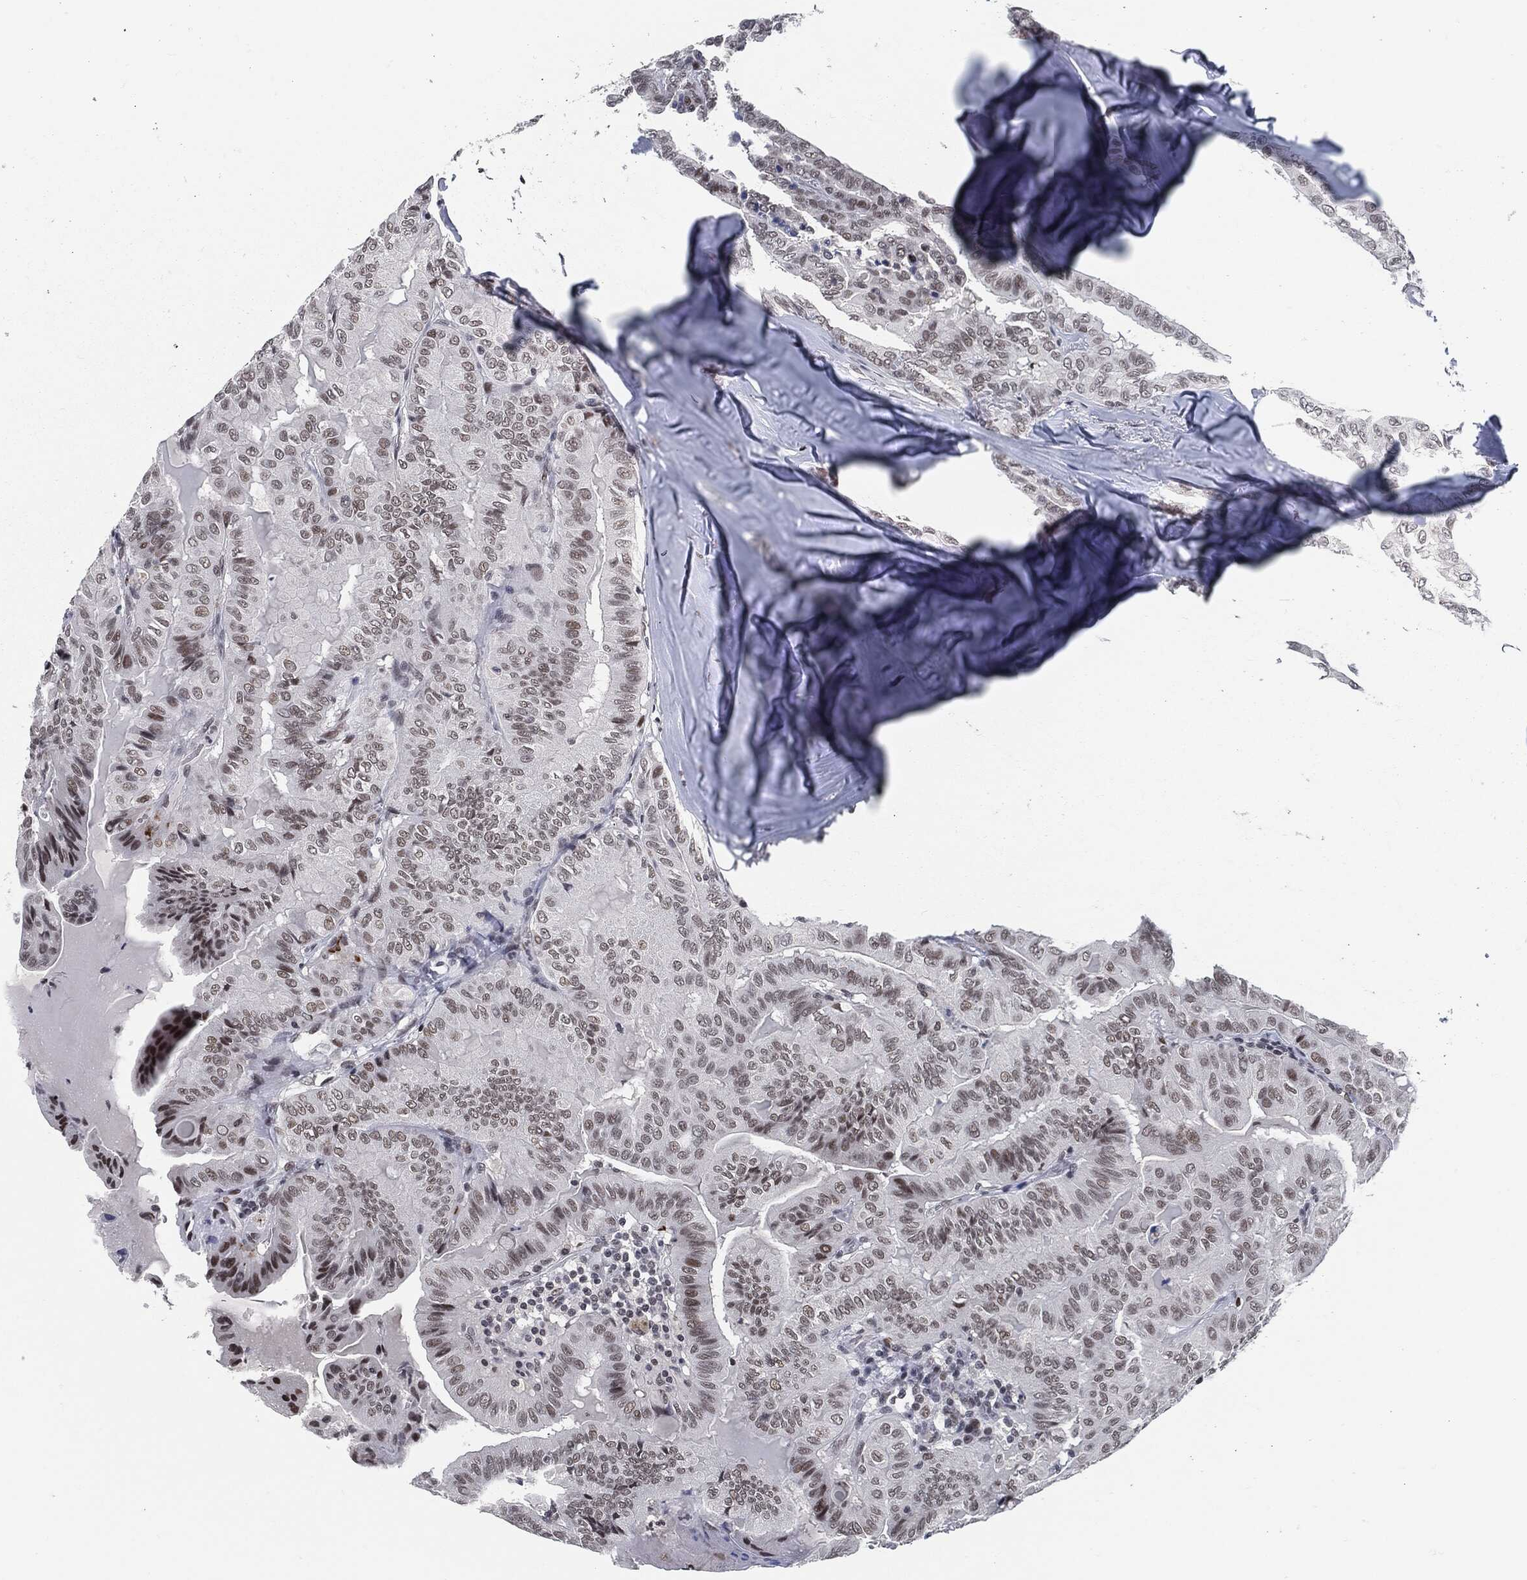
{"staining": {"intensity": "moderate", "quantity": "<25%", "location": "nuclear"}, "tissue": "thyroid cancer", "cell_type": "Tumor cells", "image_type": "cancer", "snomed": [{"axis": "morphology", "description": "Papillary adenocarcinoma, NOS"}, {"axis": "topography", "description": "Thyroid gland"}], "caption": "A histopathology image of human thyroid papillary adenocarcinoma stained for a protein demonstrates moderate nuclear brown staining in tumor cells.", "gene": "ANXA1", "patient": {"sex": "female", "age": 68}}